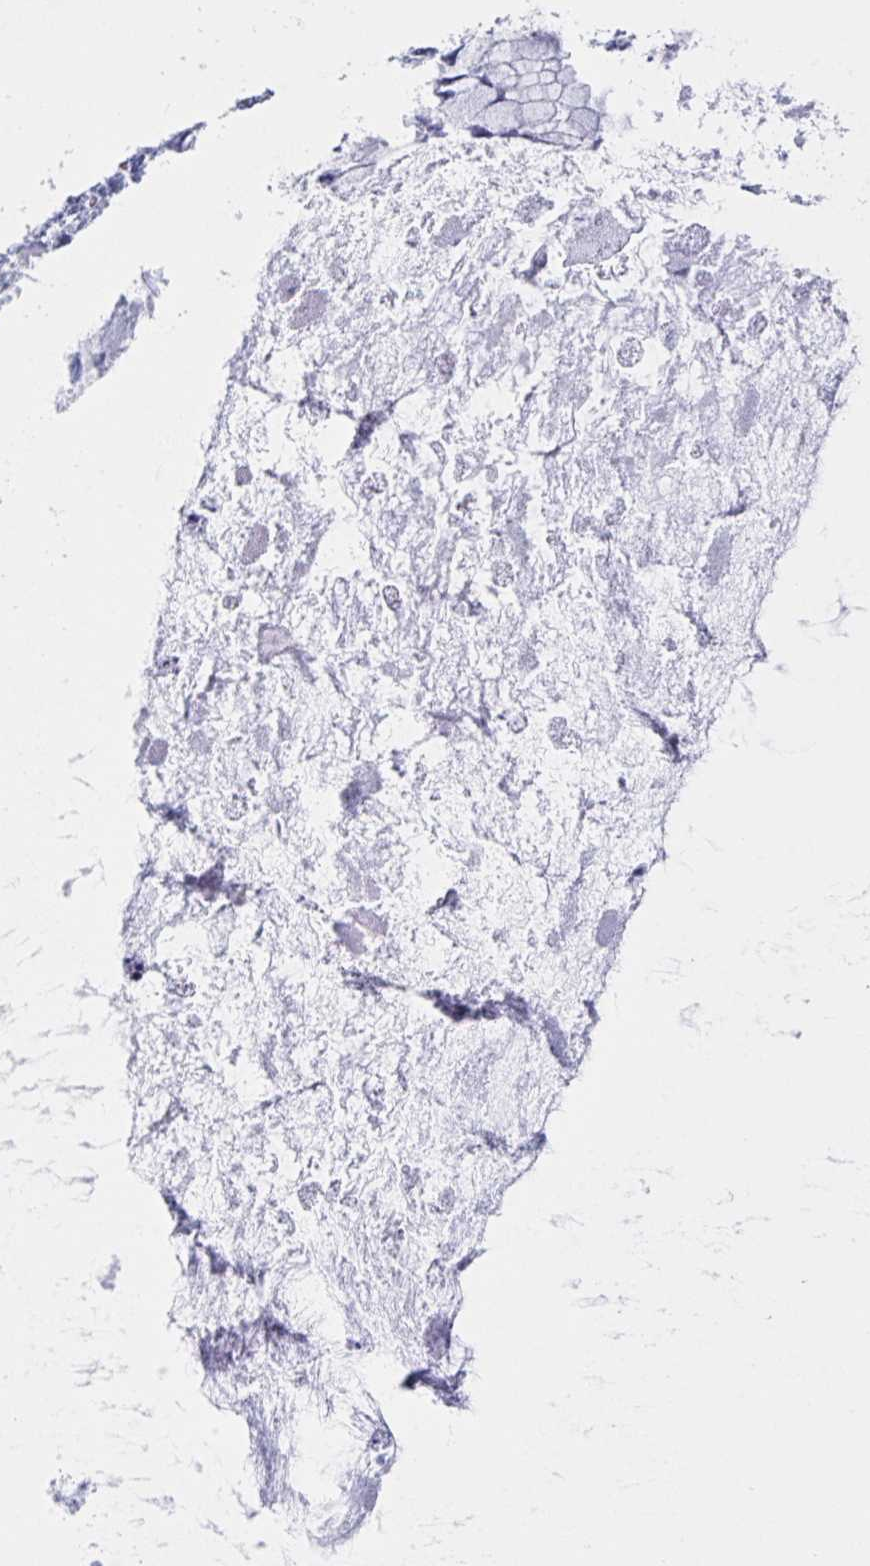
{"staining": {"intensity": "negative", "quantity": "none", "location": "none"}, "tissue": "ovarian cancer", "cell_type": "Tumor cells", "image_type": "cancer", "snomed": [{"axis": "morphology", "description": "Cystadenocarcinoma, mucinous, NOS"}, {"axis": "topography", "description": "Ovary"}], "caption": "Tumor cells show no significant staining in mucinous cystadenocarcinoma (ovarian).", "gene": "NDUFC2", "patient": {"sex": "female", "age": 34}}